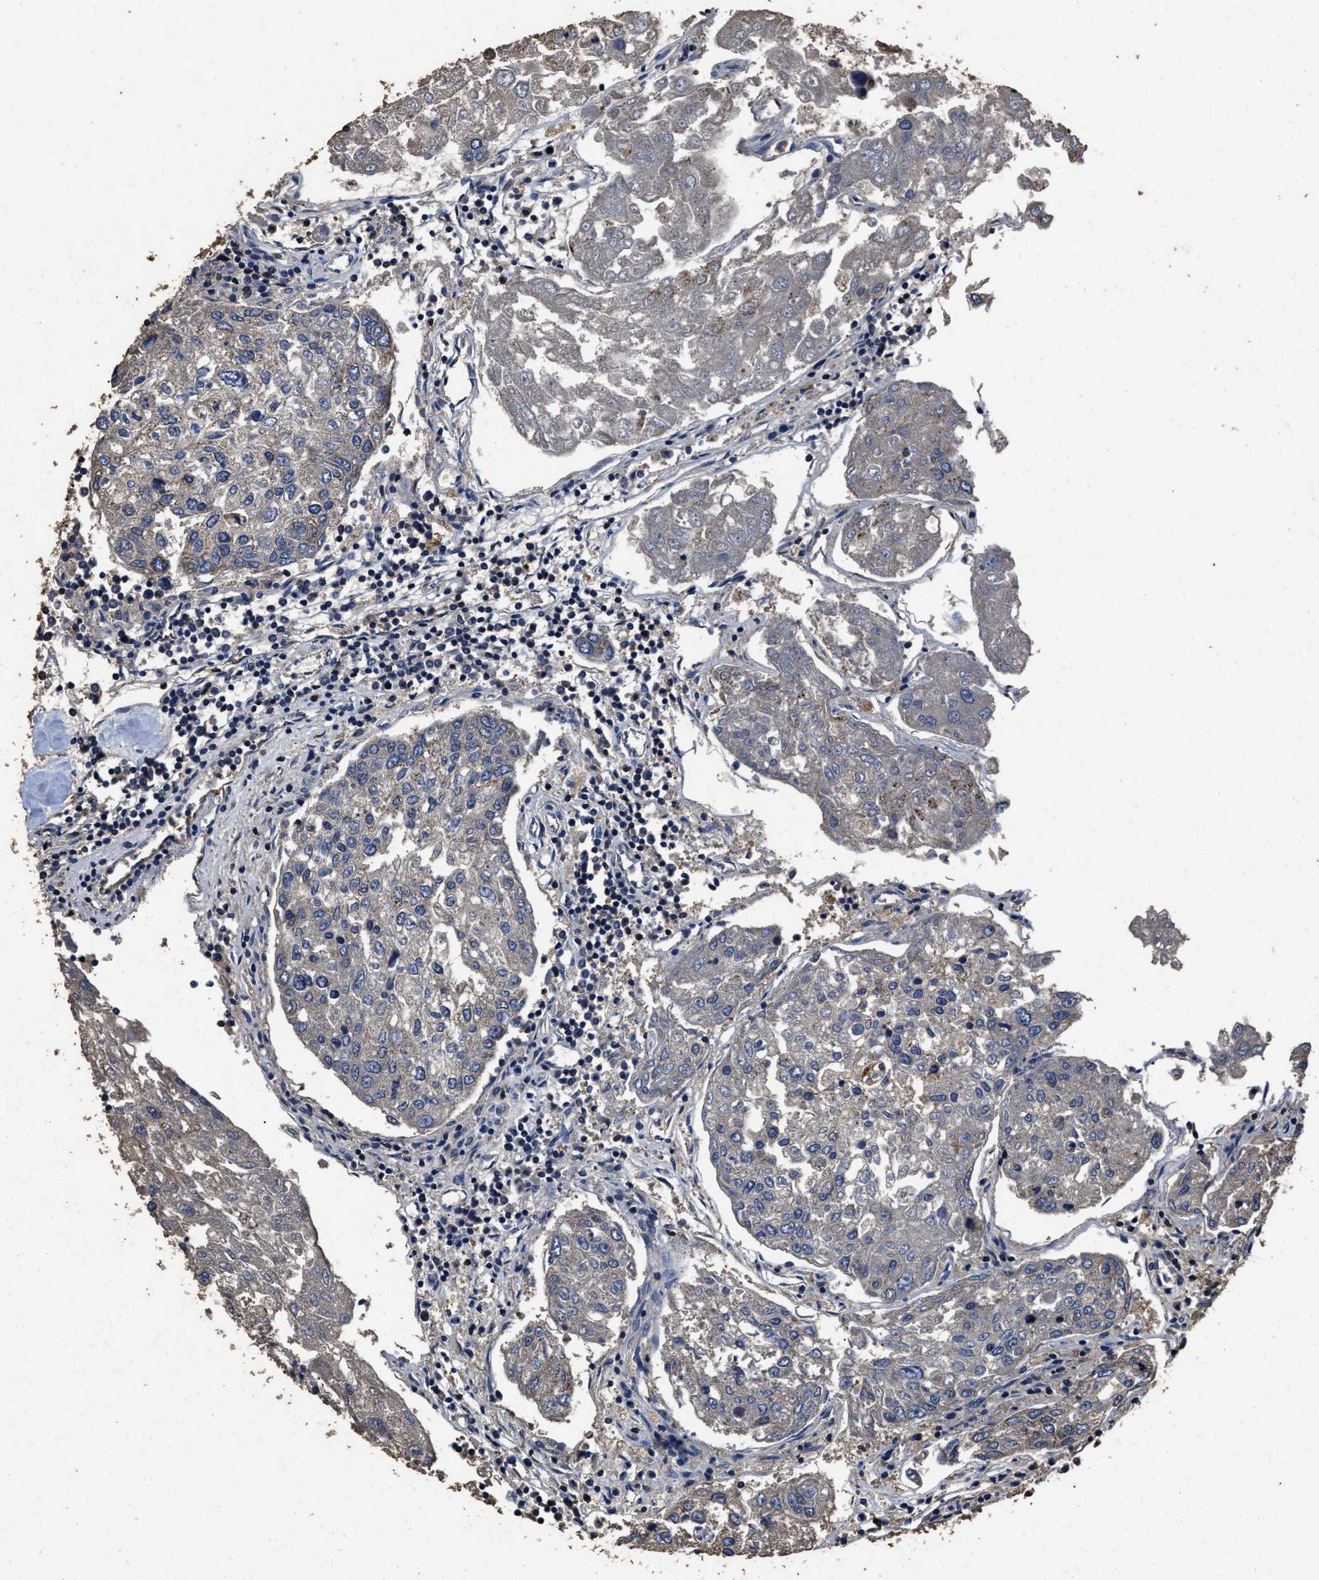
{"staining": {"intensity": "negative", "quantity": "none", "location": "none"}, "tissue": "urothelial cancer", "cell_type": "Tumor cells", "image_type": "cancer", "snomed": [{"axis": "morphology", "description": "Urothelial carcinoma, High grade"}, {"axis": "topography", "description": "Lymph node"}, {"axis": "topography", "description": "Urinary bladder"}], "caption": "A micrograph of urothelial carcinoma (high-grade) stained for a protein reveals no brown staining in tumor cells.", "gene": "TPST2", "patient": {"sex": "male", "age": 51}}